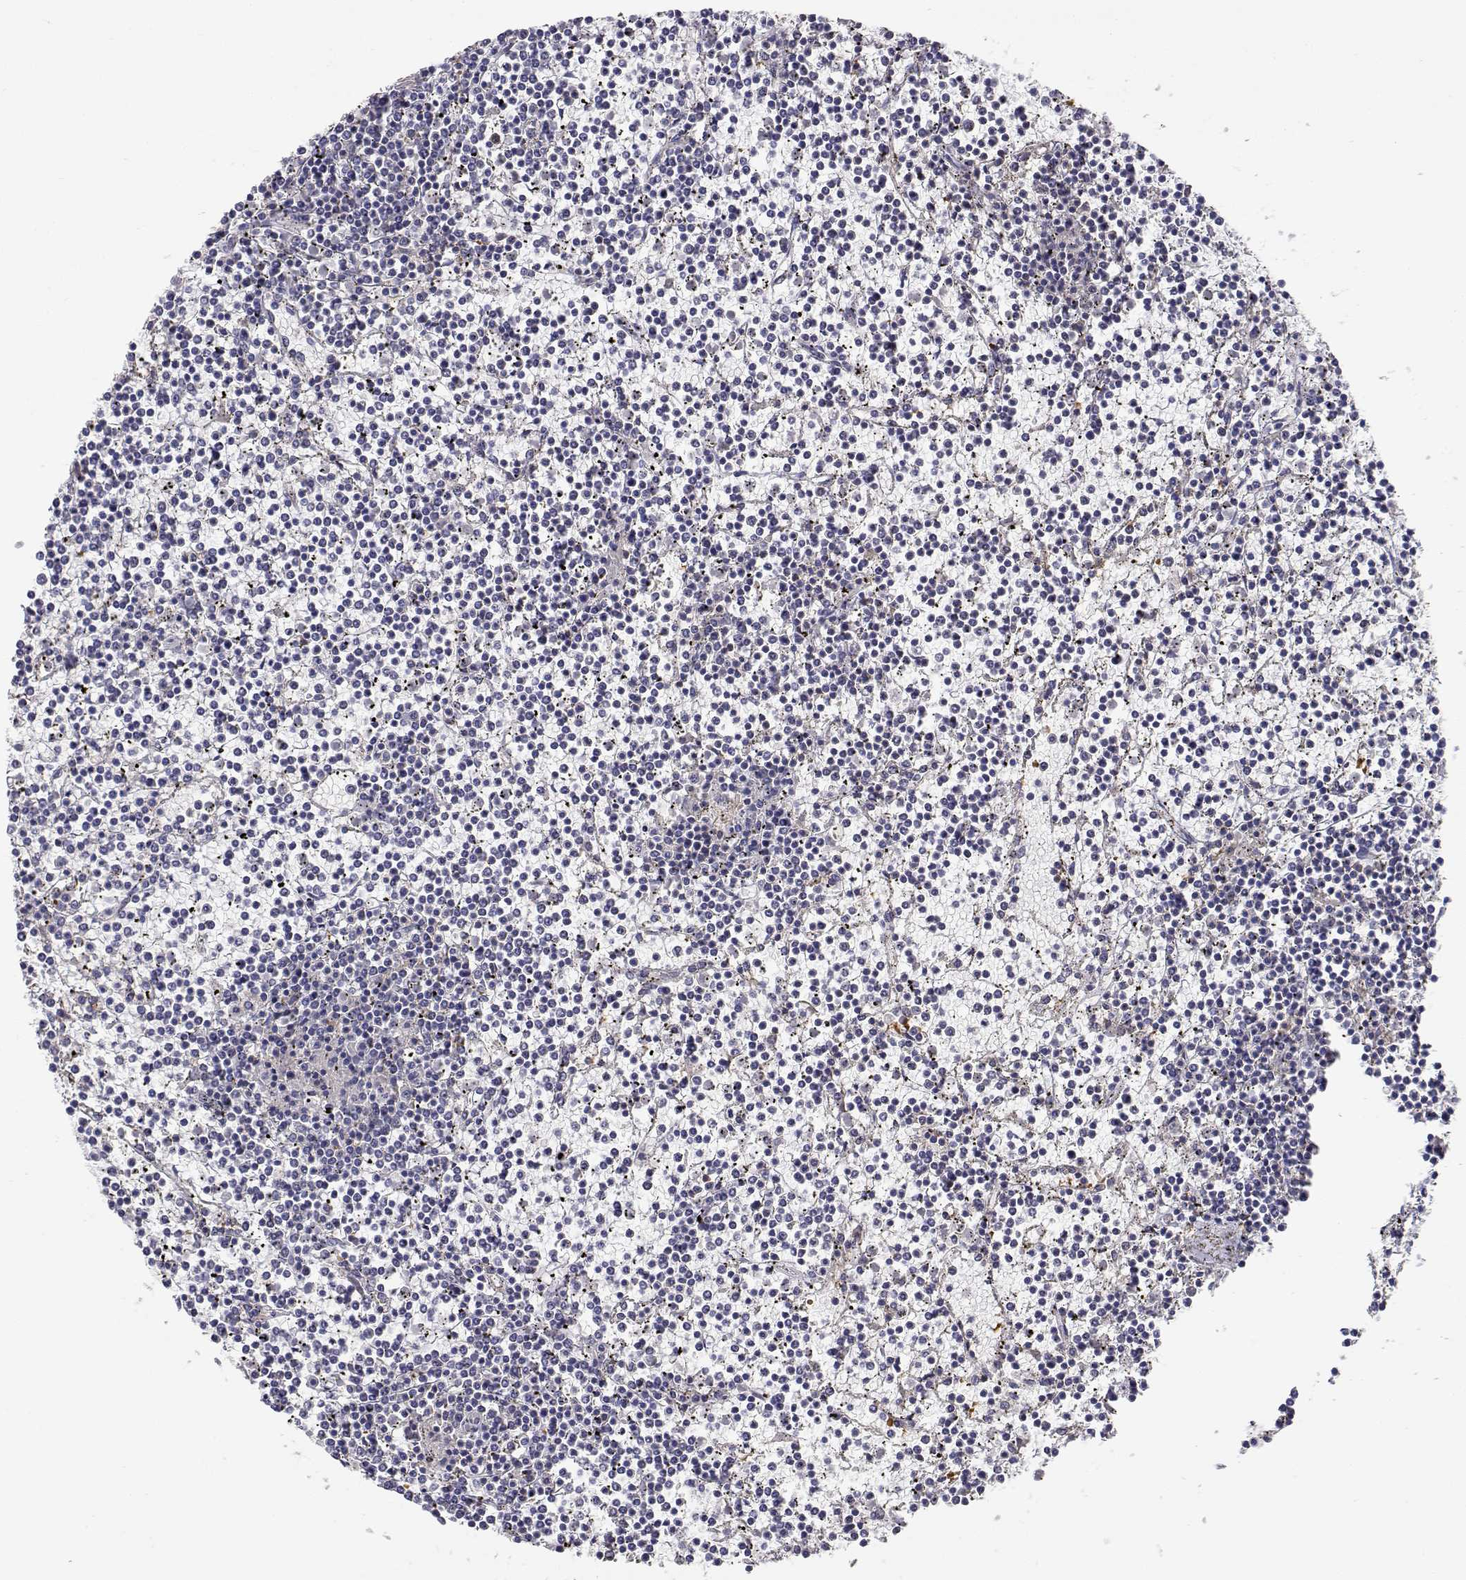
{"staining": {"intensity": "negative", "quantity": "none", "location": "none"}, "tissue": "lymphoma", "cell_type": "Tumor cells", "image_type": "cancer", "snomed": [{"axis": "morphology", "description": "Malignant lymphoma, non-Hodgkin's type, Low grade"}, {"axis": "topography", "description": "Spleen"}], "caption": "A photomicrograph of lymphoma stained for a protein shows no brown staining in tumor cells. (DAB (3,3'-diaminobenzidine) immunohistochemistry (IHC) visualized using brightfield microscopy, high magnification).", "gene": "ADA", "patient": {"sex": "female", "age": 19}}